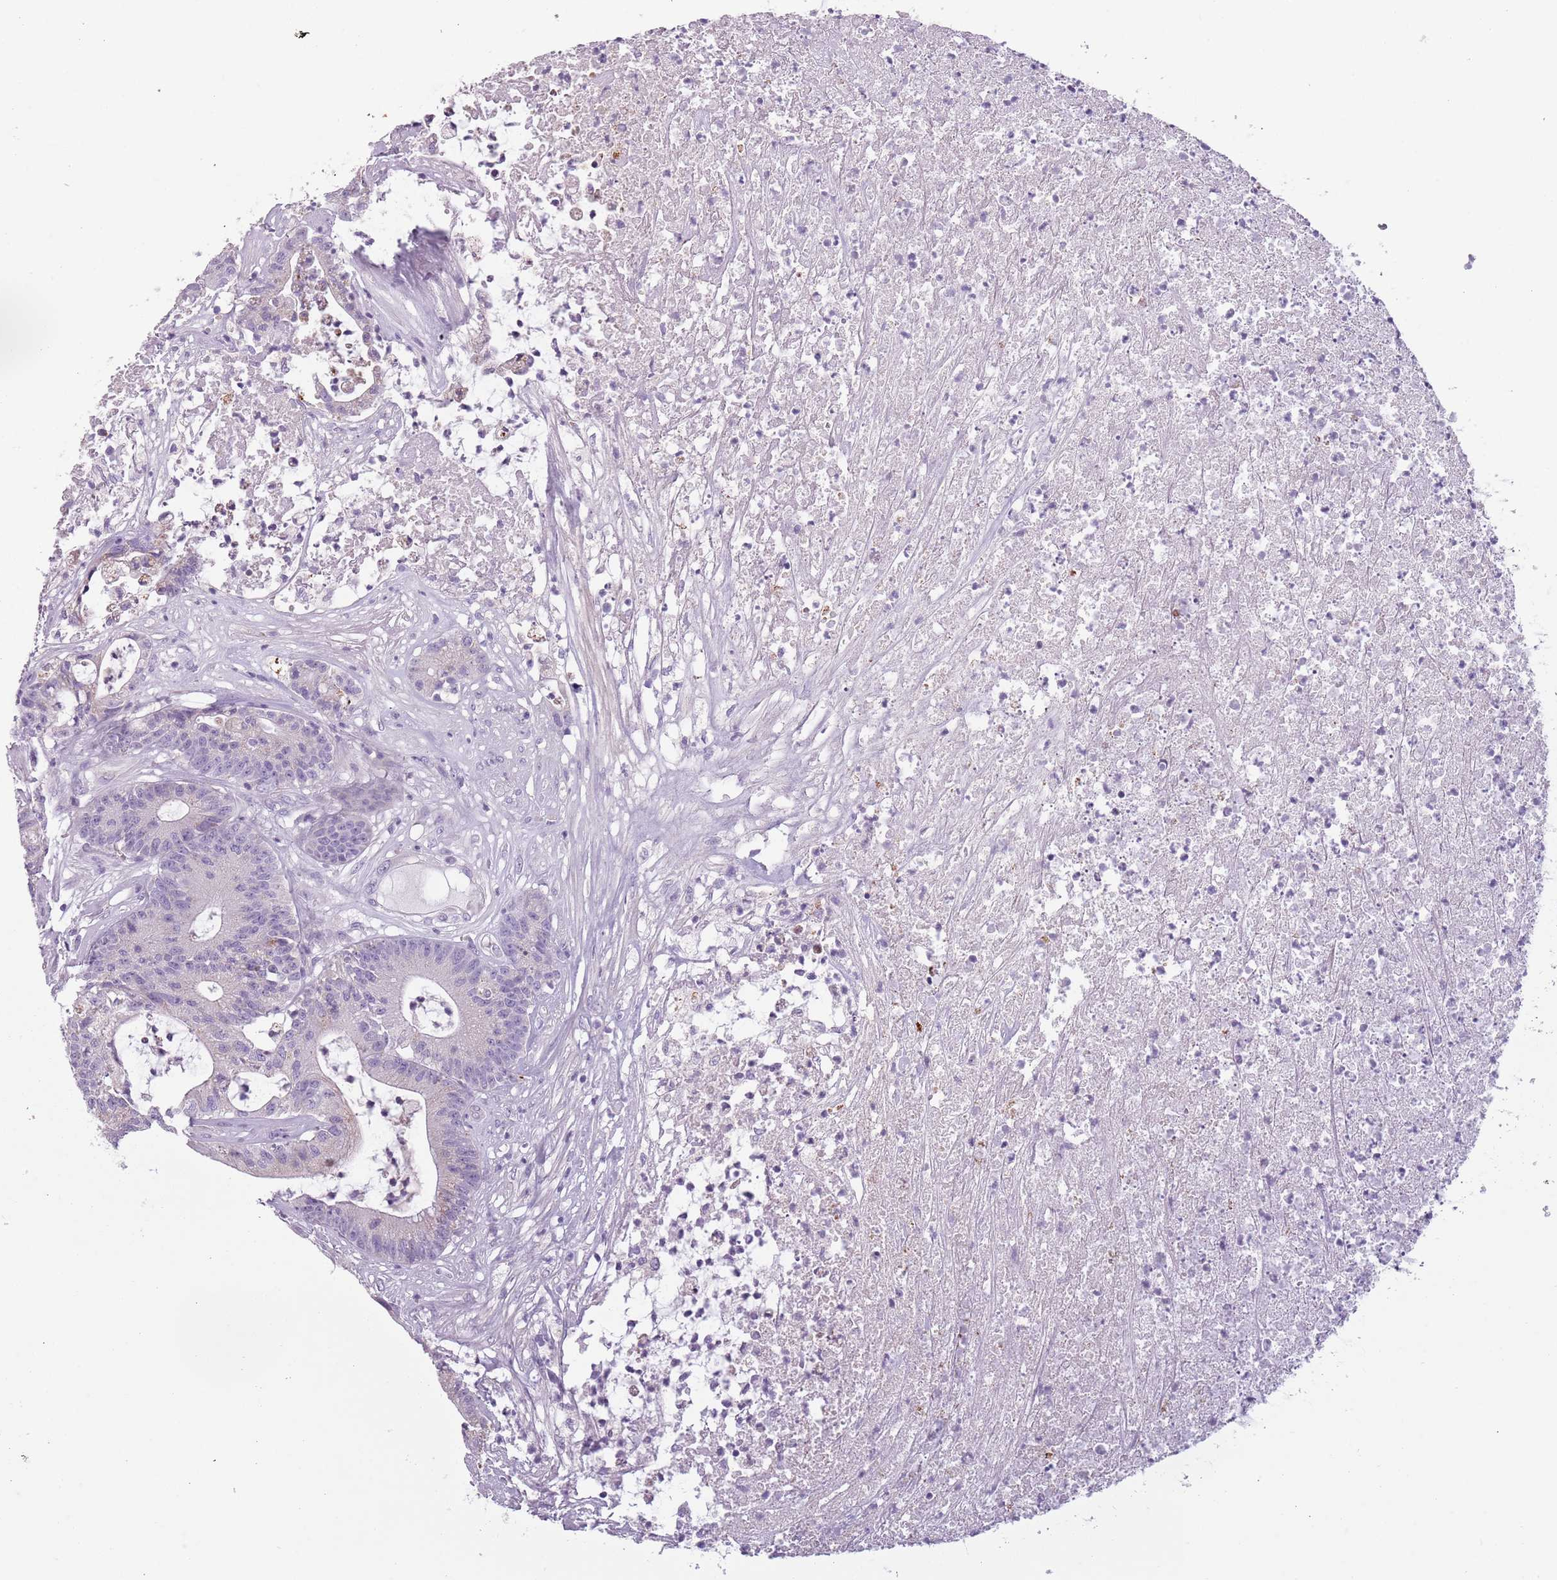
{"staining": {"intensity": "weak", "quantity": "<25%", "location": "cytoplasmic/membranous"}, "tissue": "colorectal cancer", "cell_type": "Tumor cells", "image_type": "cancer", "snomed": [{"axis": "morphology", "description": "Adenocarcinoma, NOS"}, {"axis": "topography", "description": "Colon"}], "caption": "This is an immunohistochemistry image of colorectal cancer (adenocarcinoma). There is no positivity in tumor cells.", "gene": "MEGF8", "patient": {"sex": "female", "age": 84}}